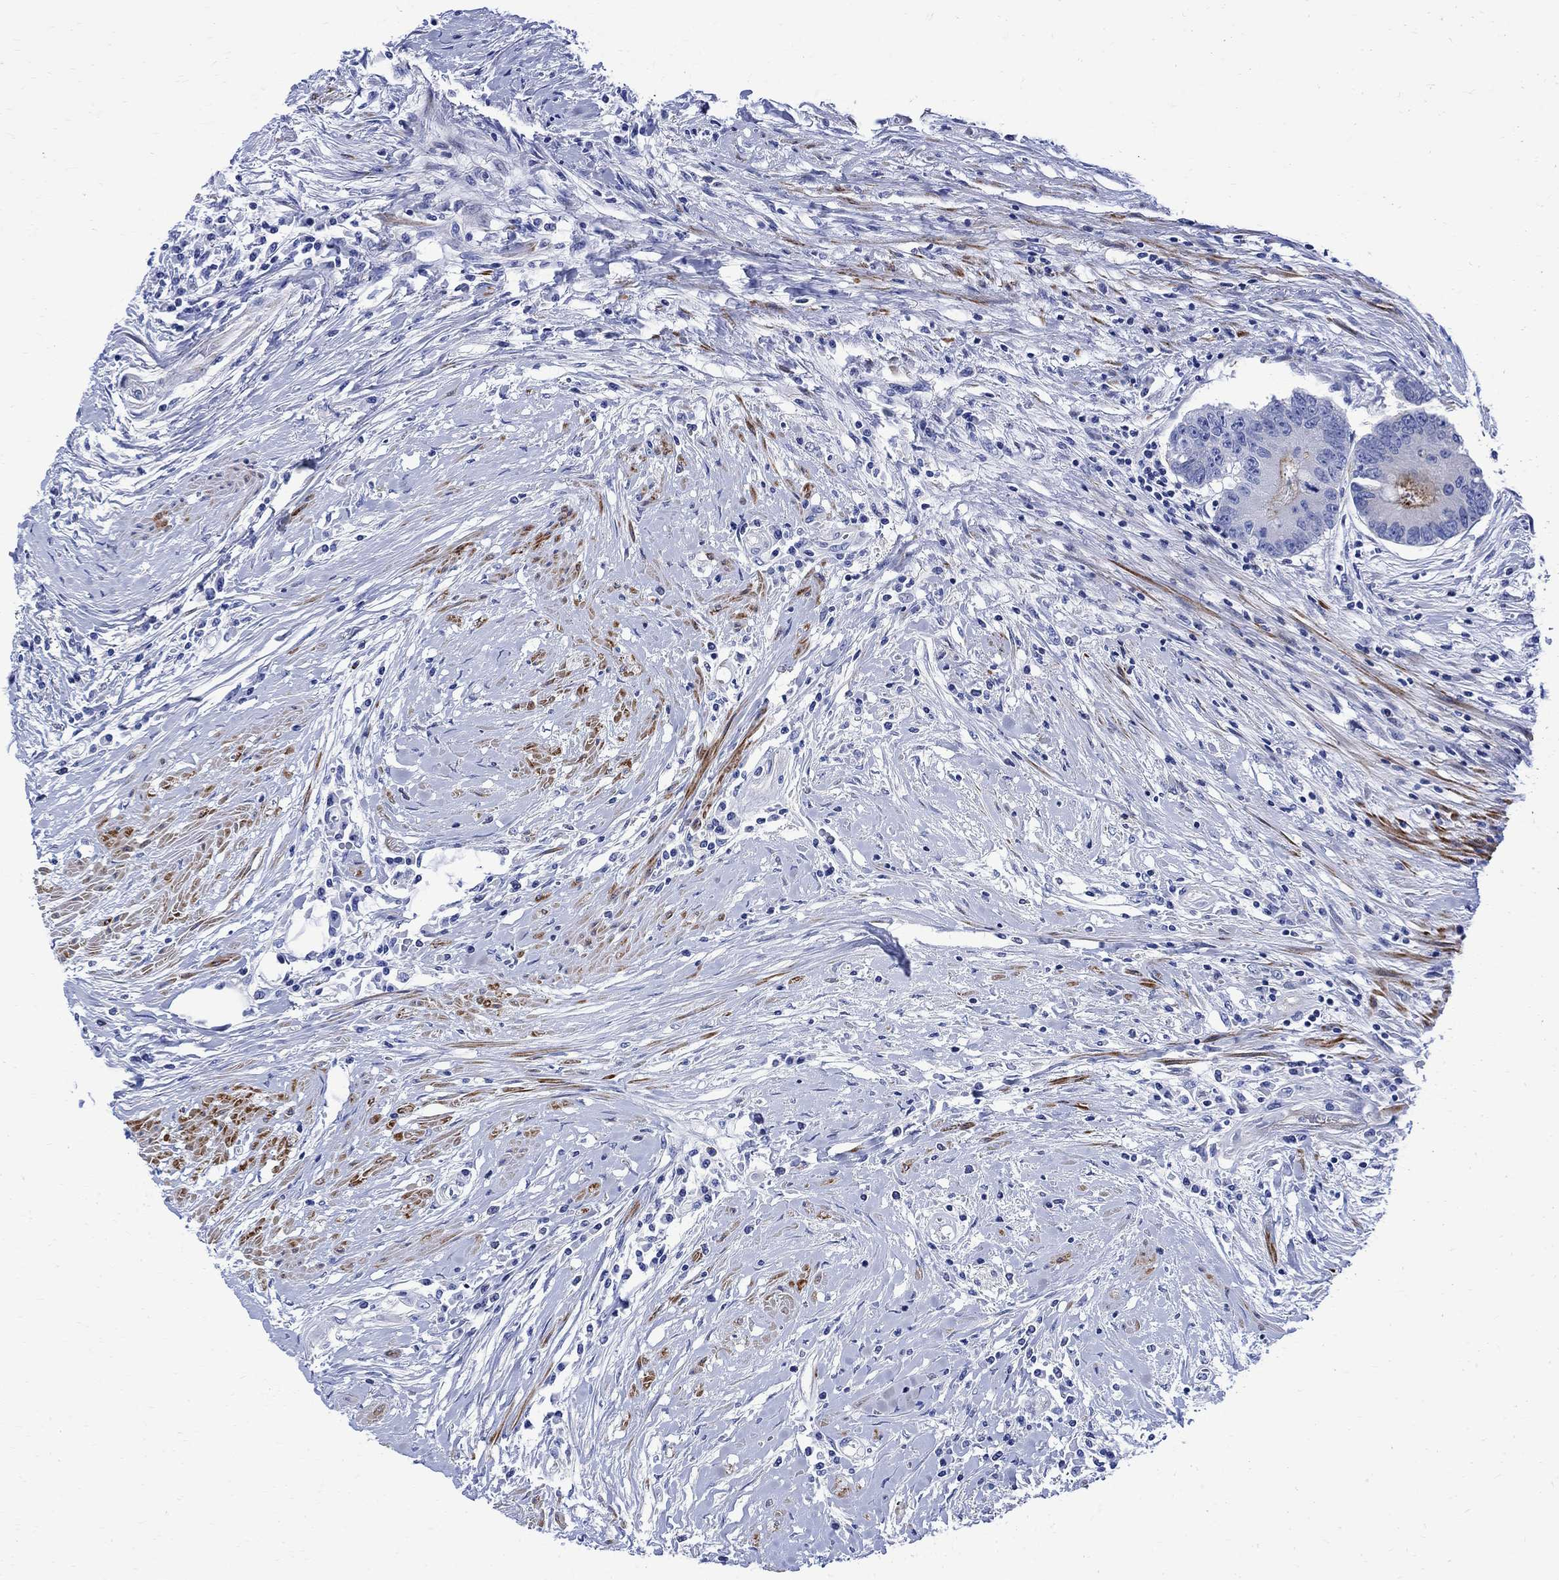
{"staining": {"intensity": "negative", "quantity": "none", "location": "none"}, "tissue": "colorectal cancer", "cell_type": "Tumor cells", "image_type": "cancer", "snomed": [{"axis": "morphology", "description": "Adenocarcinoma, NOS"}, {"axis": "topography", "description": "Rectum"}], "caption": "Micrograph shows no protein positivity in tumor cells of colorectal adenocarcinoma tissue.", "gene": "PARVB", "patient": {"sex": "male", "age": 59}}